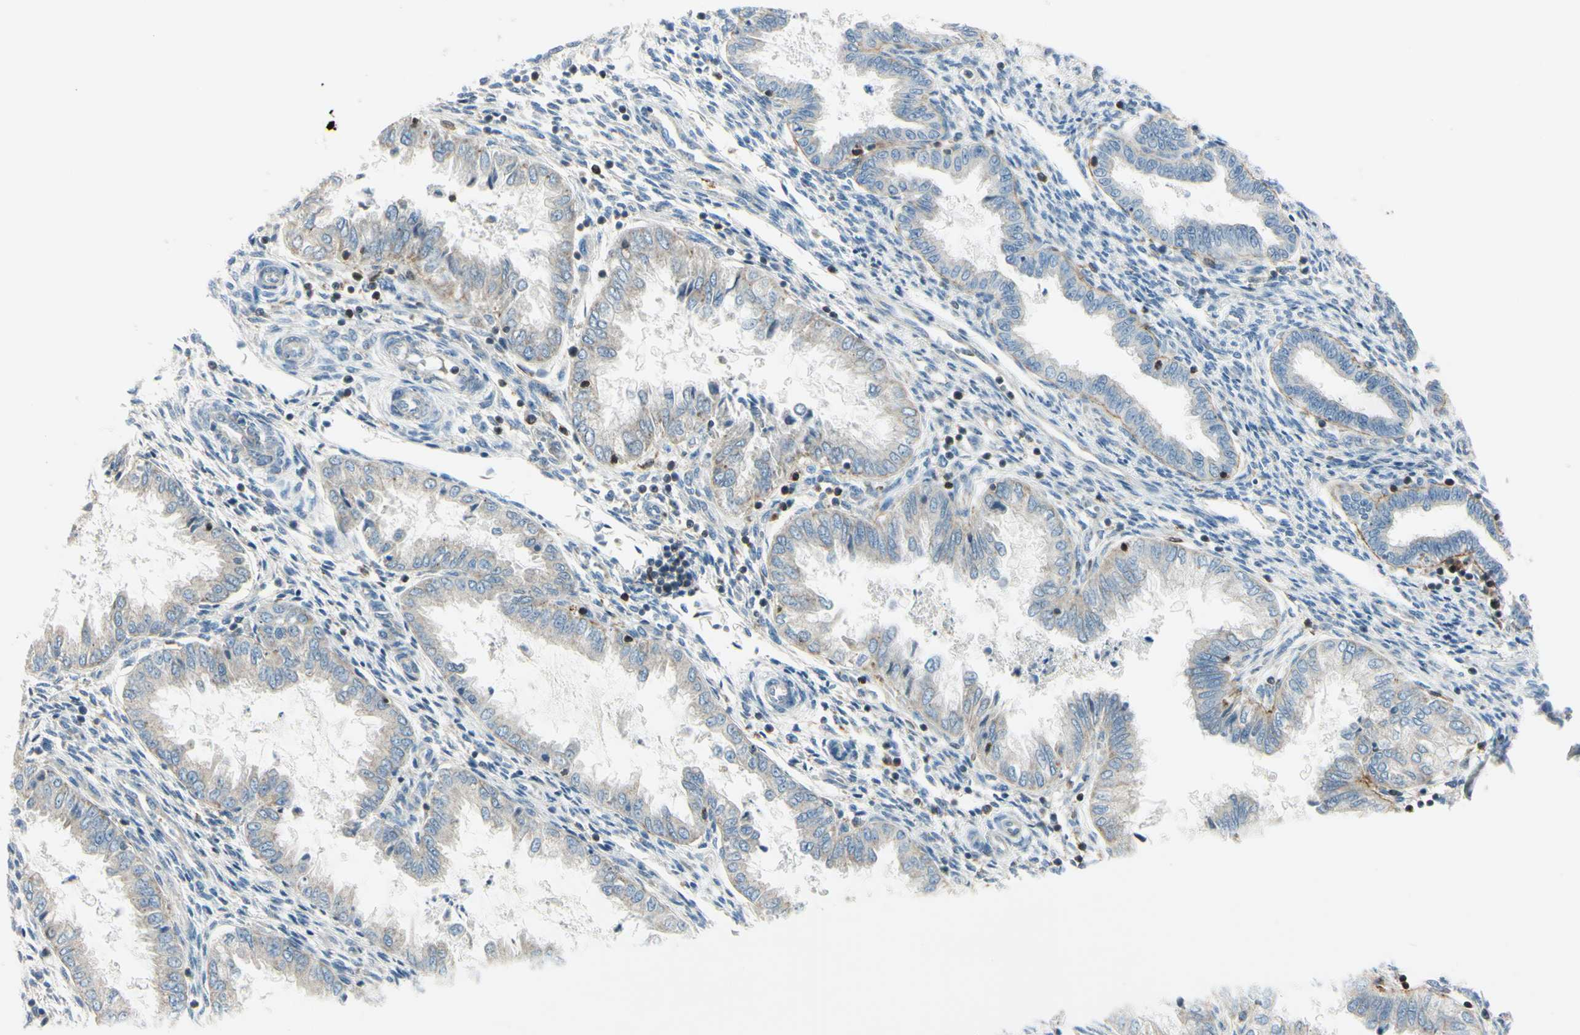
{"staining": {"intensity": "negative", "quantity": "none", "location": "none"}, "tissue": "endometrium", "cell_type": "Cells in endometrial stroma", "image_type": "normal", "snomed": [{"axis": "morphology", "description": "Normal tissue, NOS"}, {"axis": "topography", "description": "Endometrium"}], "caption": "The image exhibits no staining of cells in endometrial stroma in unremarkable endometrium. The staining is performed using DAB brown chromogen with nuclei counter-stained in using hematoxylin.", "gene": "CYRIB", "patient": {"sex": "female", "age": 33}}